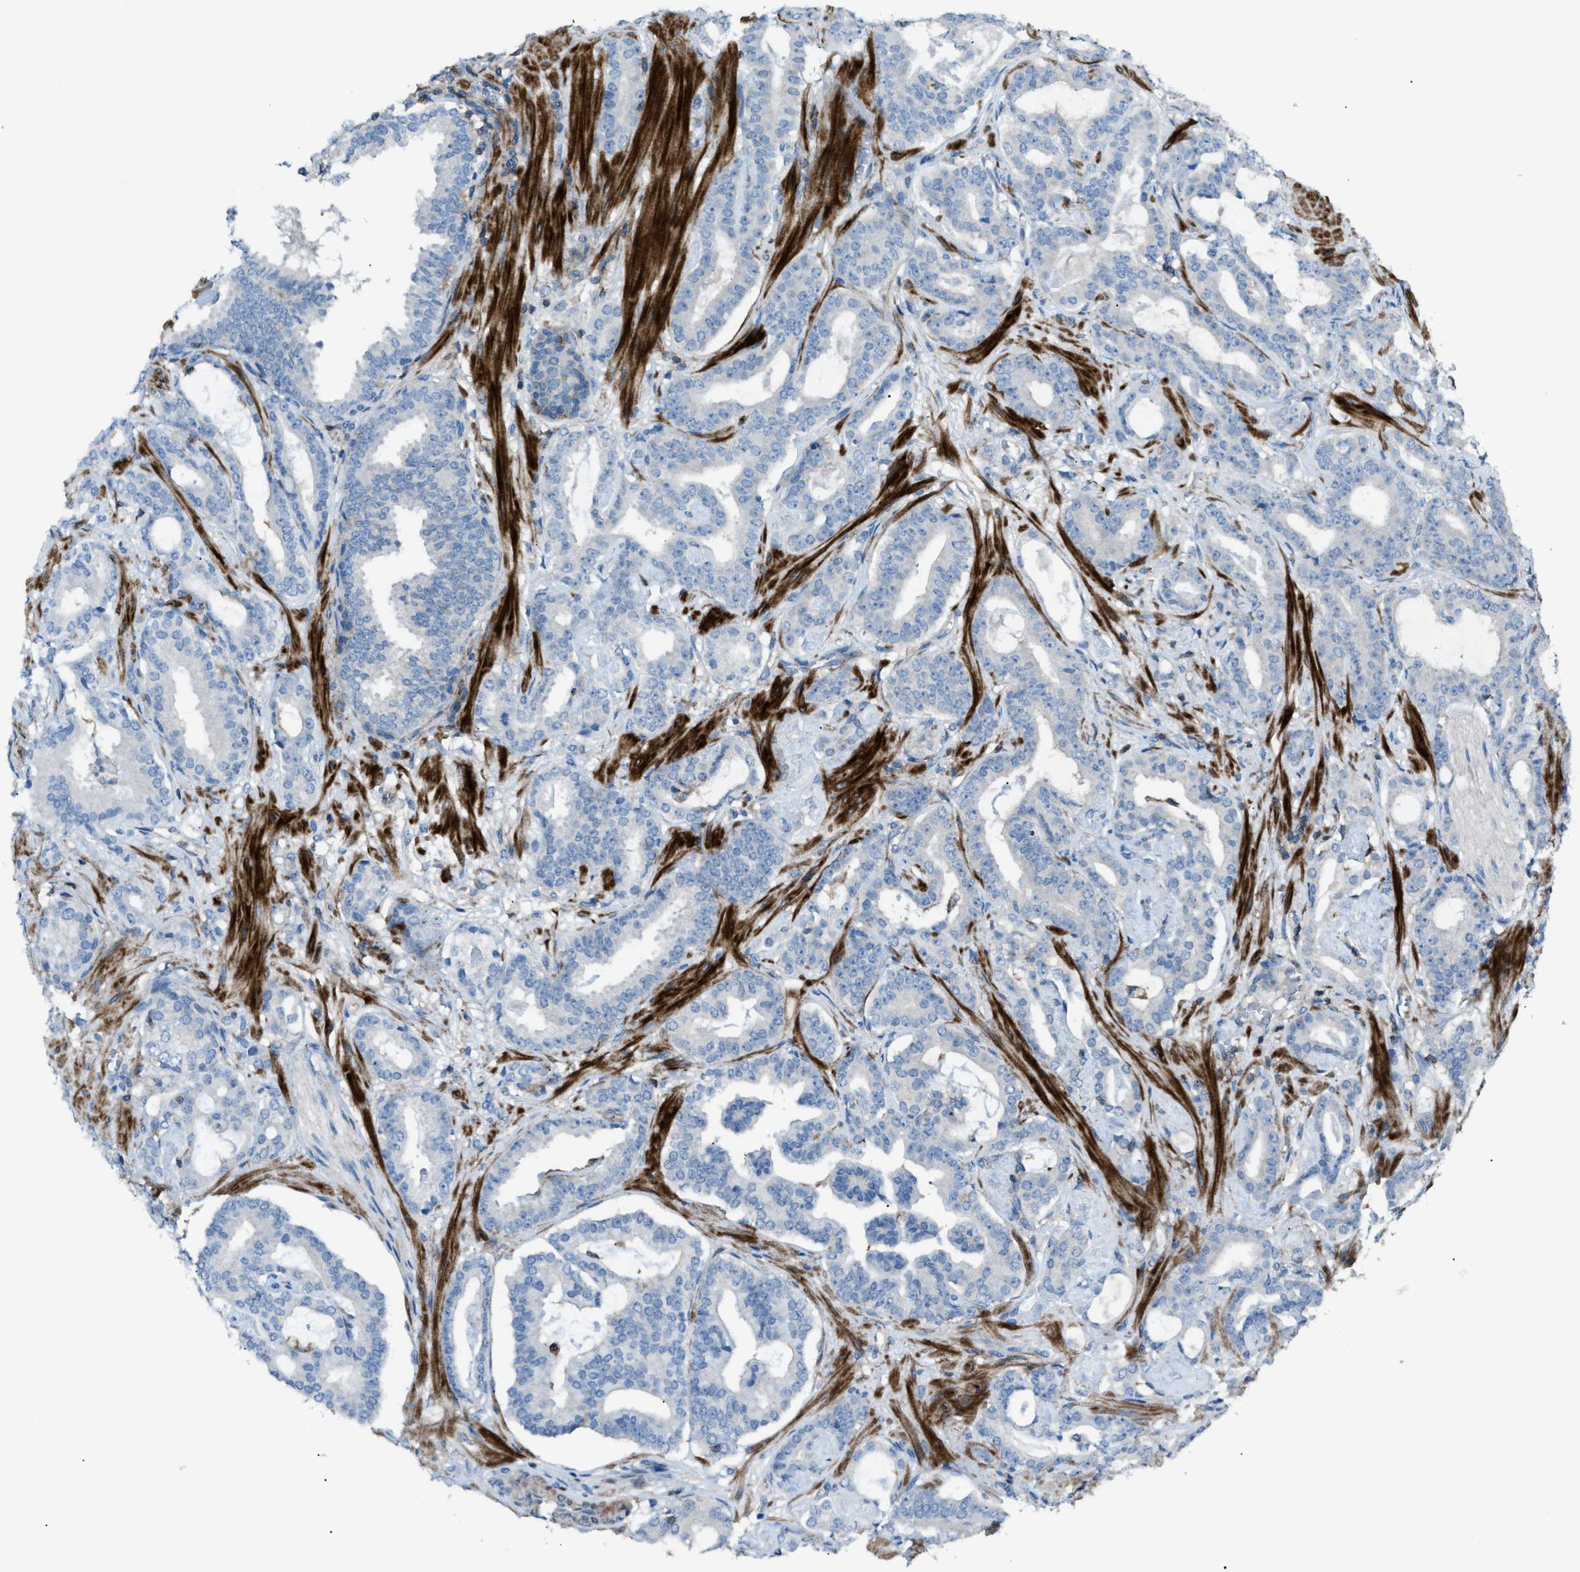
{"staining": {"intensity": "negative", "quantity": "none", "location": "none"}, "tissue": "prostate cancer", "cell_type": "Tumor cells", "image_type": "cancer", "snomed": [{"axis": "morphology", "description": "Adenocarcinoma, Low grade"}, {"axis": "topography", "description": "Prostate"}], "caption": "IHC of low-grade adenocarcinoma (prostate) displays no expression in tumor cells.", "gene": "NCK2", "patient": {"sex": "male", "age": 53}}